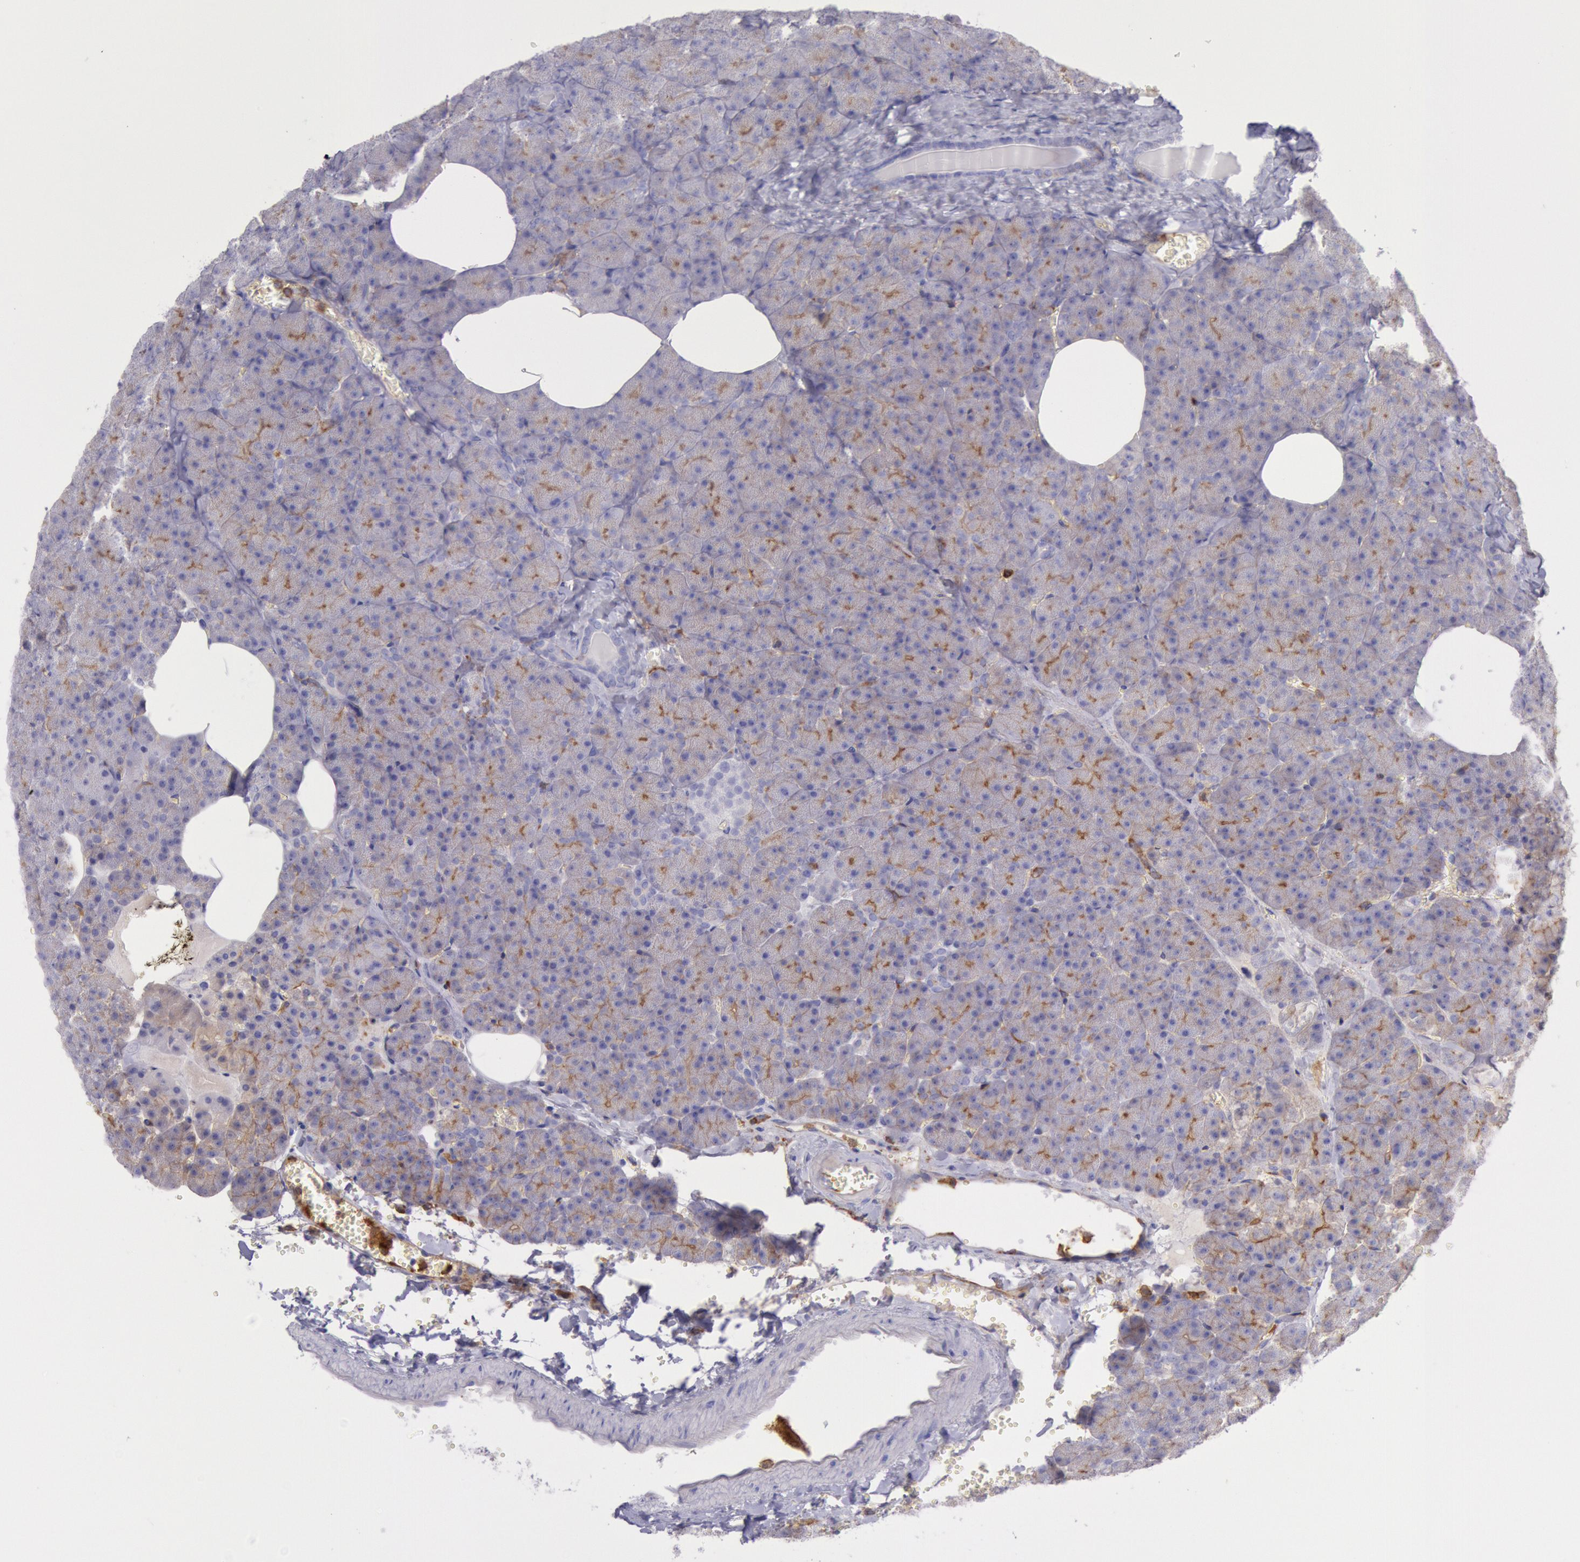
{"staining": {"intensity": "weak", "quantity": "25%-75%", "location": "cytoplasmic/membranous"}, "tissue": "pancreas", "cell_type": "Exocrine glandular cells", "image_type": "normal", "snomed": [{"axis": "morphology", "description": "Normal tissue, NOS"}, {"axis": "topography", "description": "Pancreas"}], "caption": "An immunohistochemistry micrograph of unremarkable tissue is shown. Protein staining in brown labels weak cytoplasmic/membranous positivity in pancreas within exocrine glandular cells.", "gene": "LYN", "patient": {"sex": "female", "age": 35}}